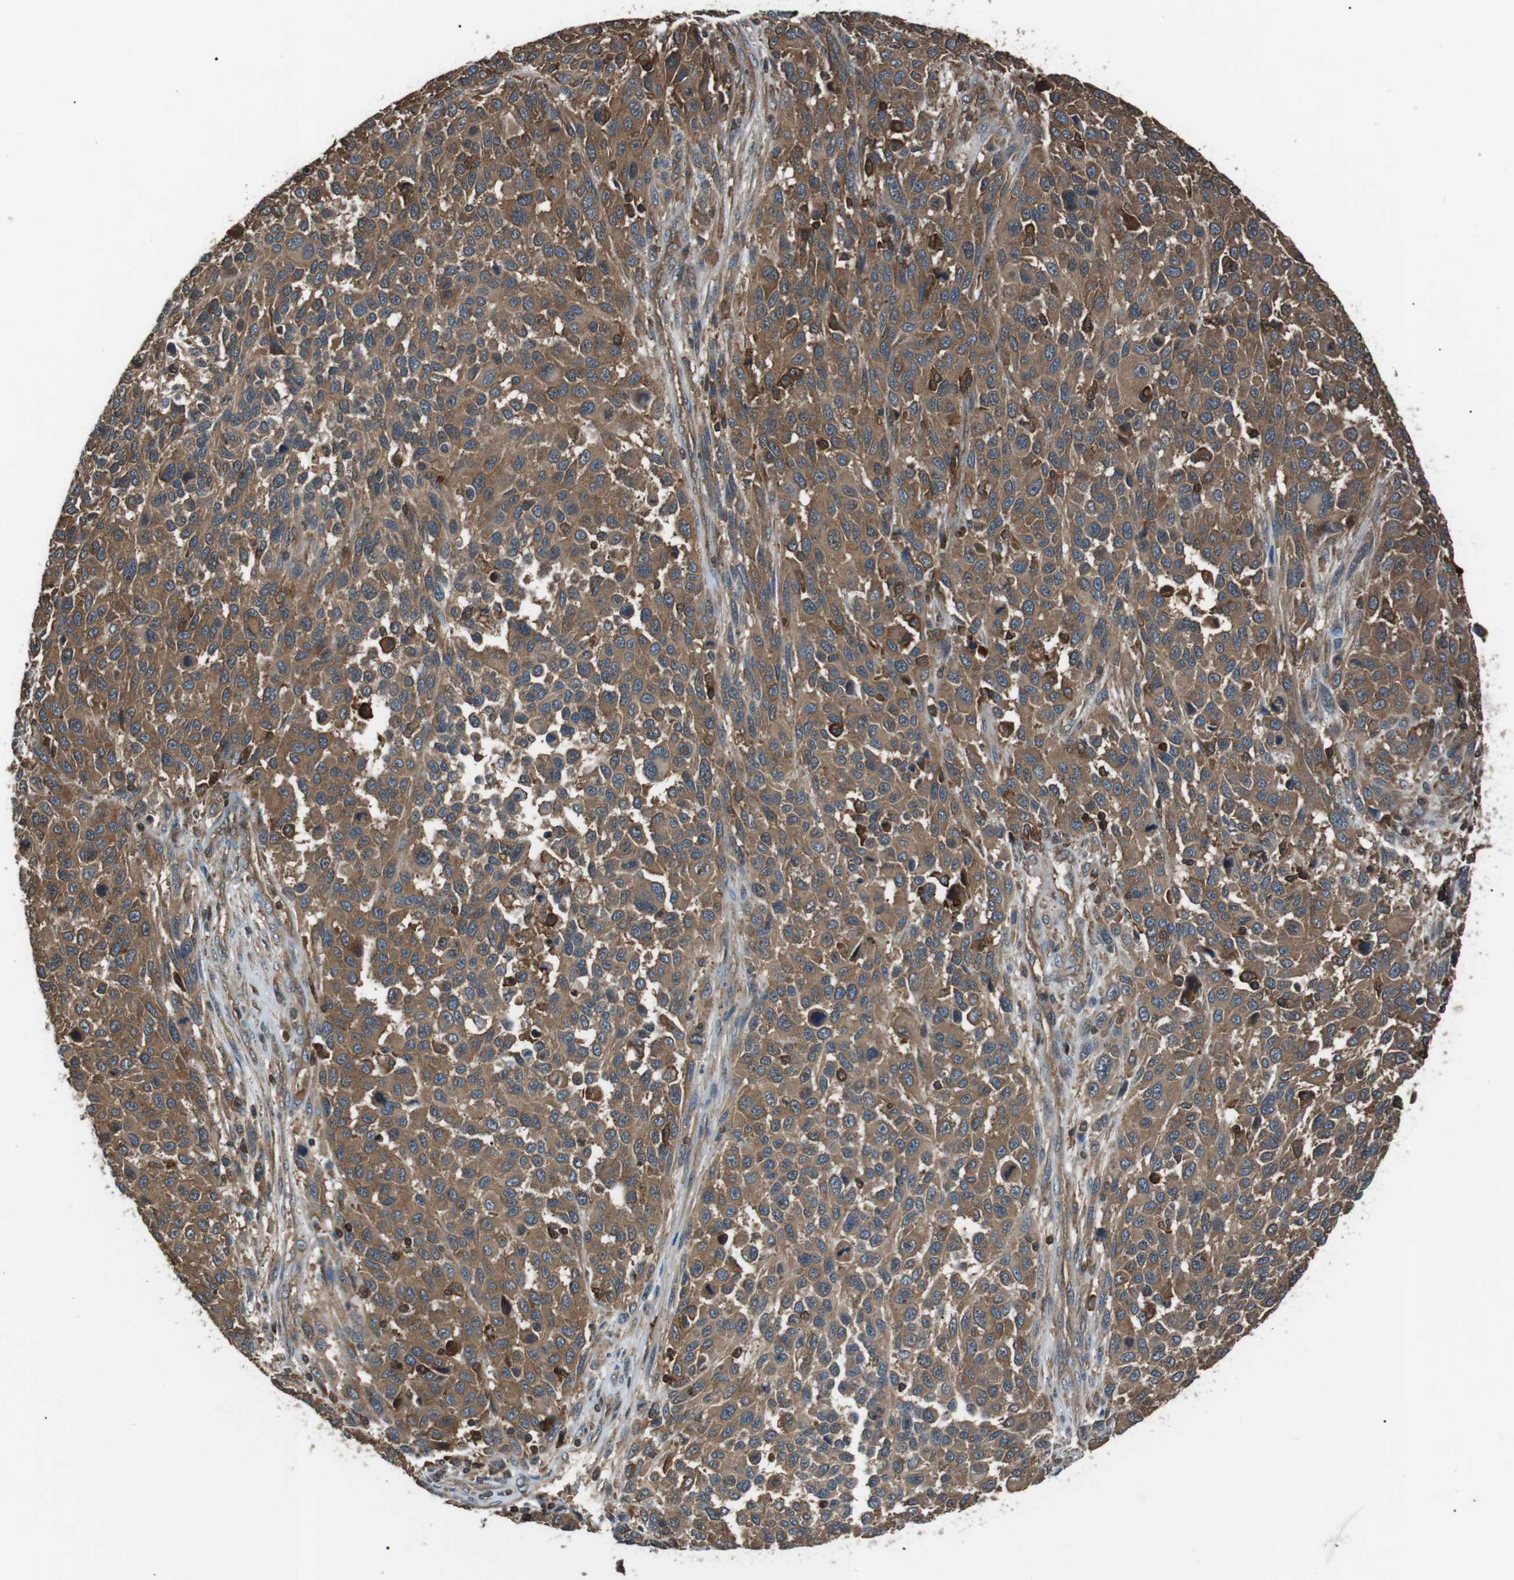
{"staining": {"intensity": "moderate", "quantity": ">75%", "location": "cytoplasmic/membranous"}, "tissue": "melanoma", "cell_type": "Tumor cells", "image_type": "cancer", "snomed": [{"axis": "morphology", "description": "Malignant melanoma, Metastatic site"}, {"axis": "topography", "description": "Lymph node"}], "caption": "Melanoma was stained to show a protein in brown. There is medium levels of moderate cytoplasmic/membranous staining in about >75% of tumor cells.", "gene": "GPR161", "patient": {"sex": "male", "age": 61}}